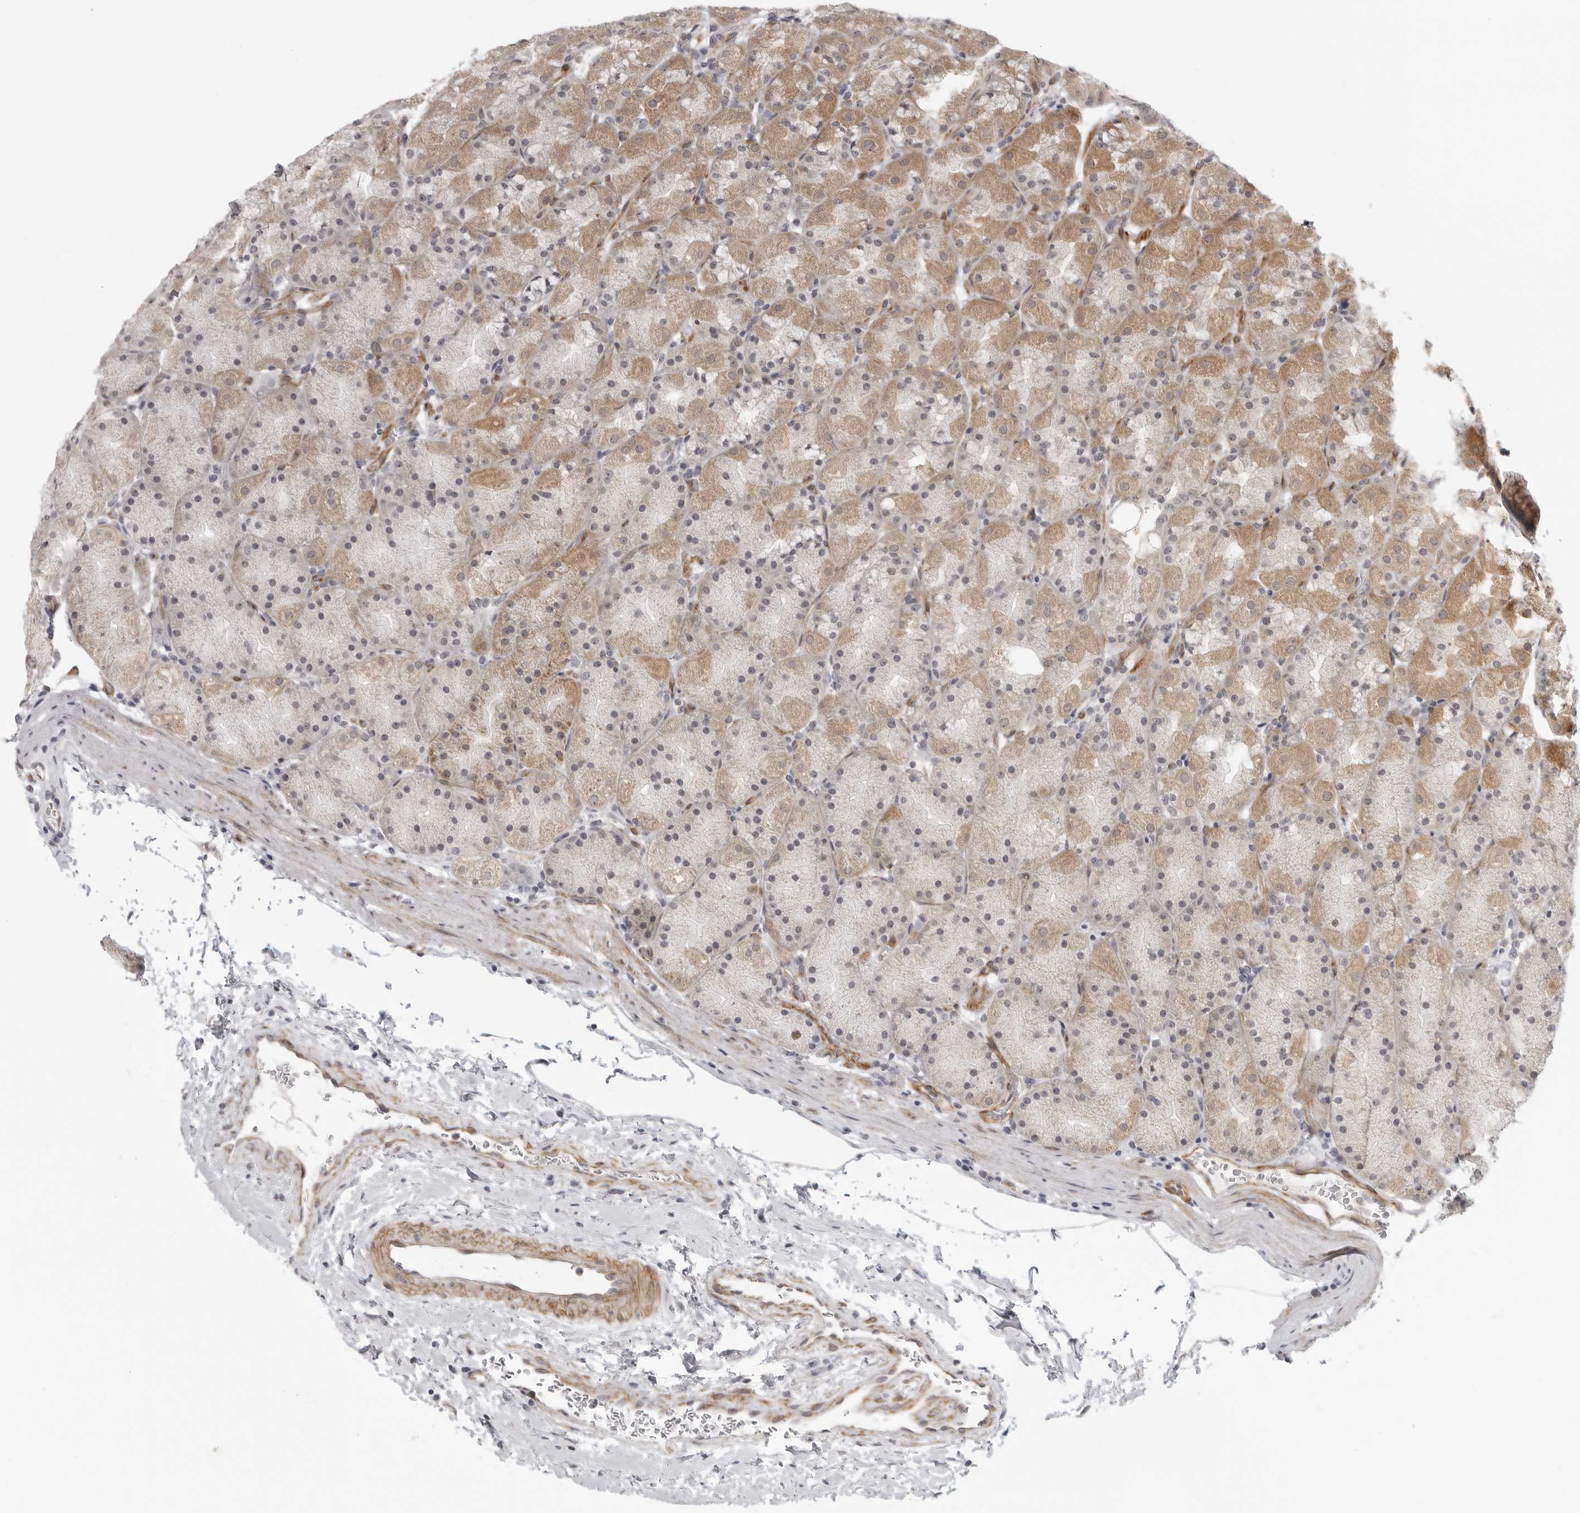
{"staining": {"intensity": "moderate", "quantity": "25%-75%", "location": "cytoplasmic/membranous"}, "tissue": "stomach", "cell_type": "Glandular cells", "image_type": "normal", "snomed": [{"axis": "morphology", "description": "Normal tissue, NOS"}, {"axis": "topography", "description": "Stomach, upper"}, {"axis": "topography", "description": "Stomach"}], "caption": "DAB immunohistochemical staining of normal human stomach reveals moderate cytoplasmic/membranous protein positivity in approximately 25%-75% of glandular cells.", "gene": "TUT4", "patient": {"sex": "male", "age": 48}}